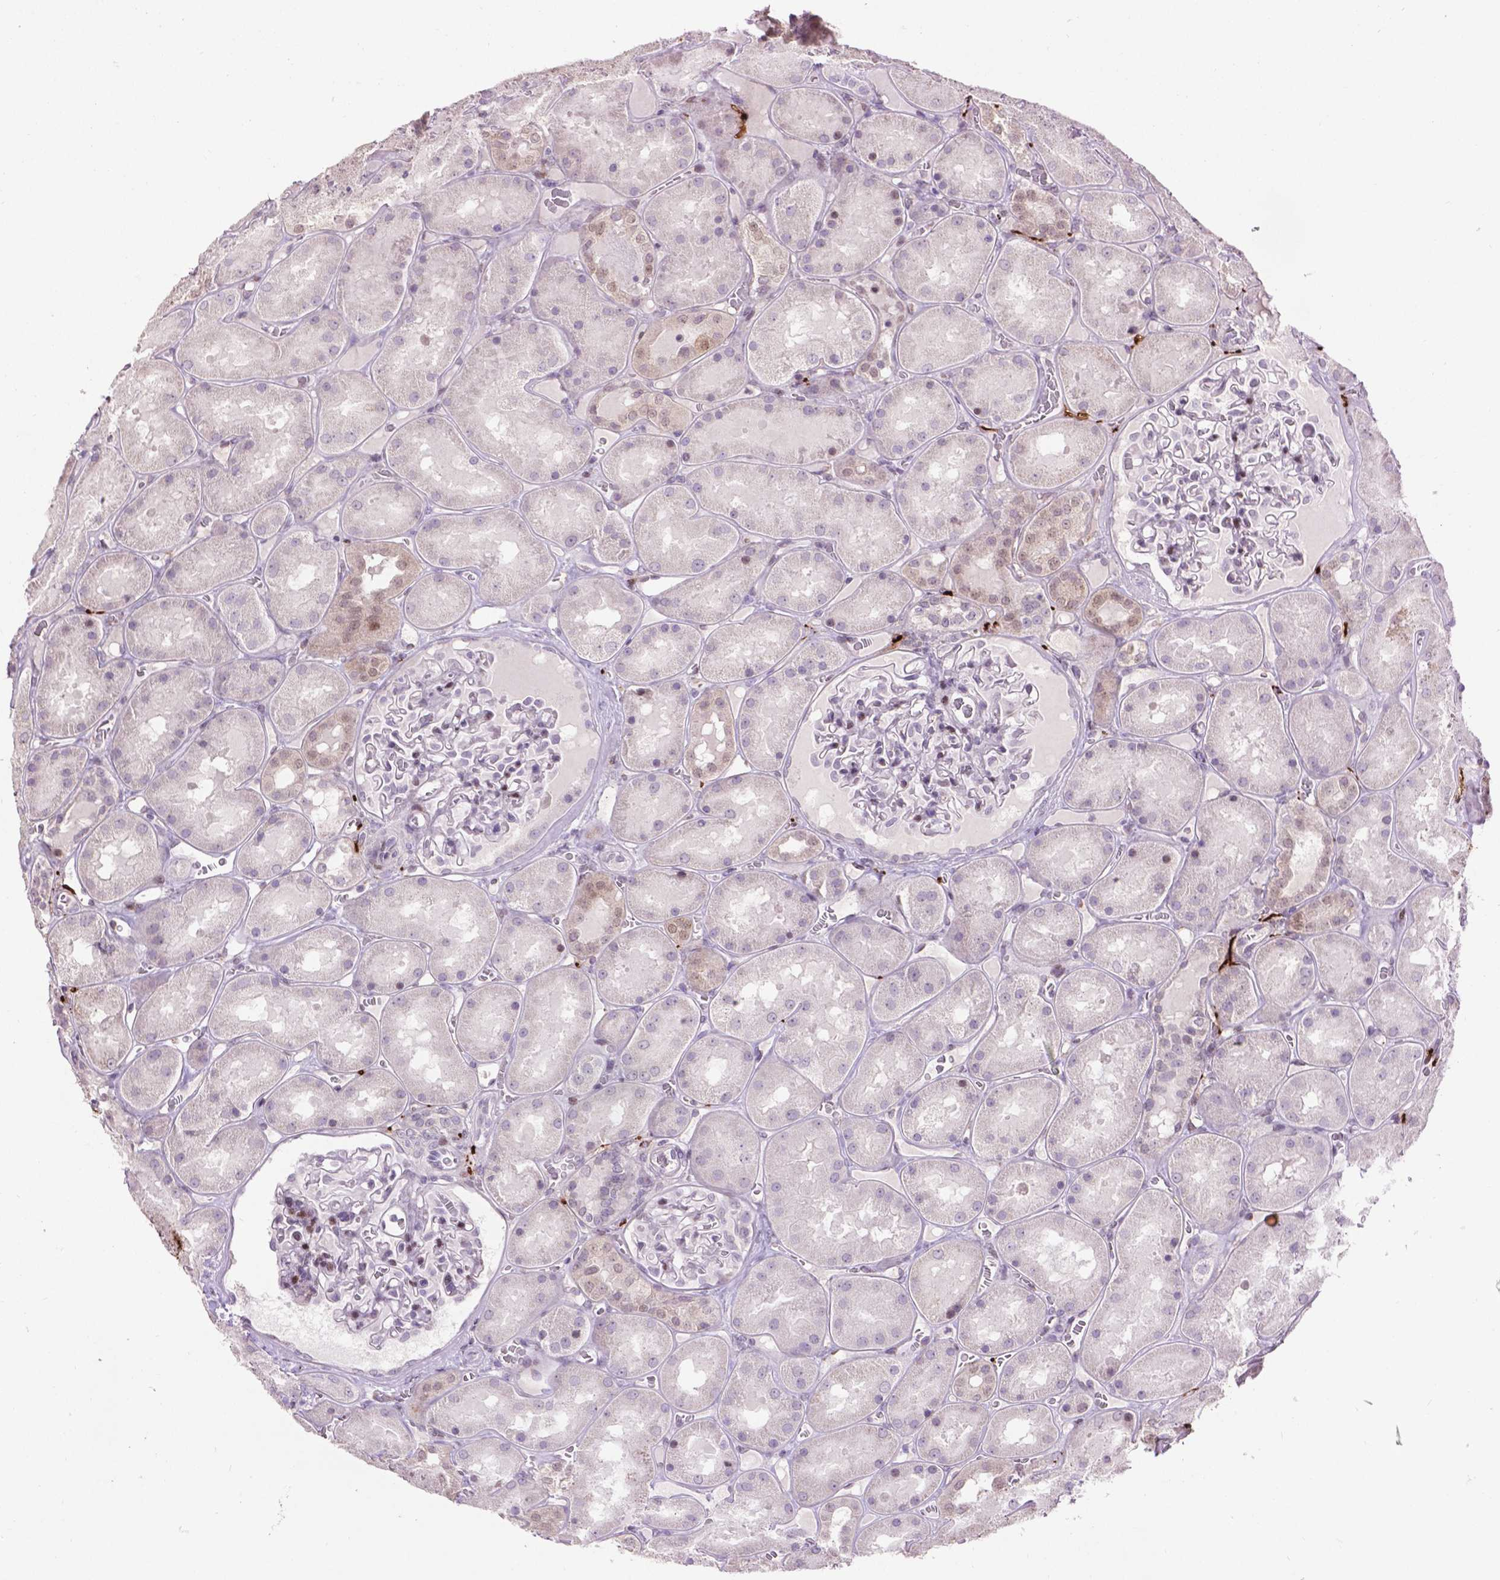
{"staining": {"intensity": "negative", "quantity": "none", "location": "none"}, "tissue": "kidney", "cell_type": "Cells in glomeruli", "image_type": "normal", "snomed": [{"axis": "morphology", "description": "Normal tissue, NOS"}, {"axis": "topography", "description": "Kidney"}], "caption": "An immunohistochemistry (IHC) photomicrograph of normal kidney is shown. There is no staining in cells in glomeruli of kidney. The staining is performed using DAB (3,3'-diaminobenzidine) brown chromogen with nuclei counter-stained in using hematoxylin.", "gene": "TH", "patient": {"sex": "male", "age": 73}}